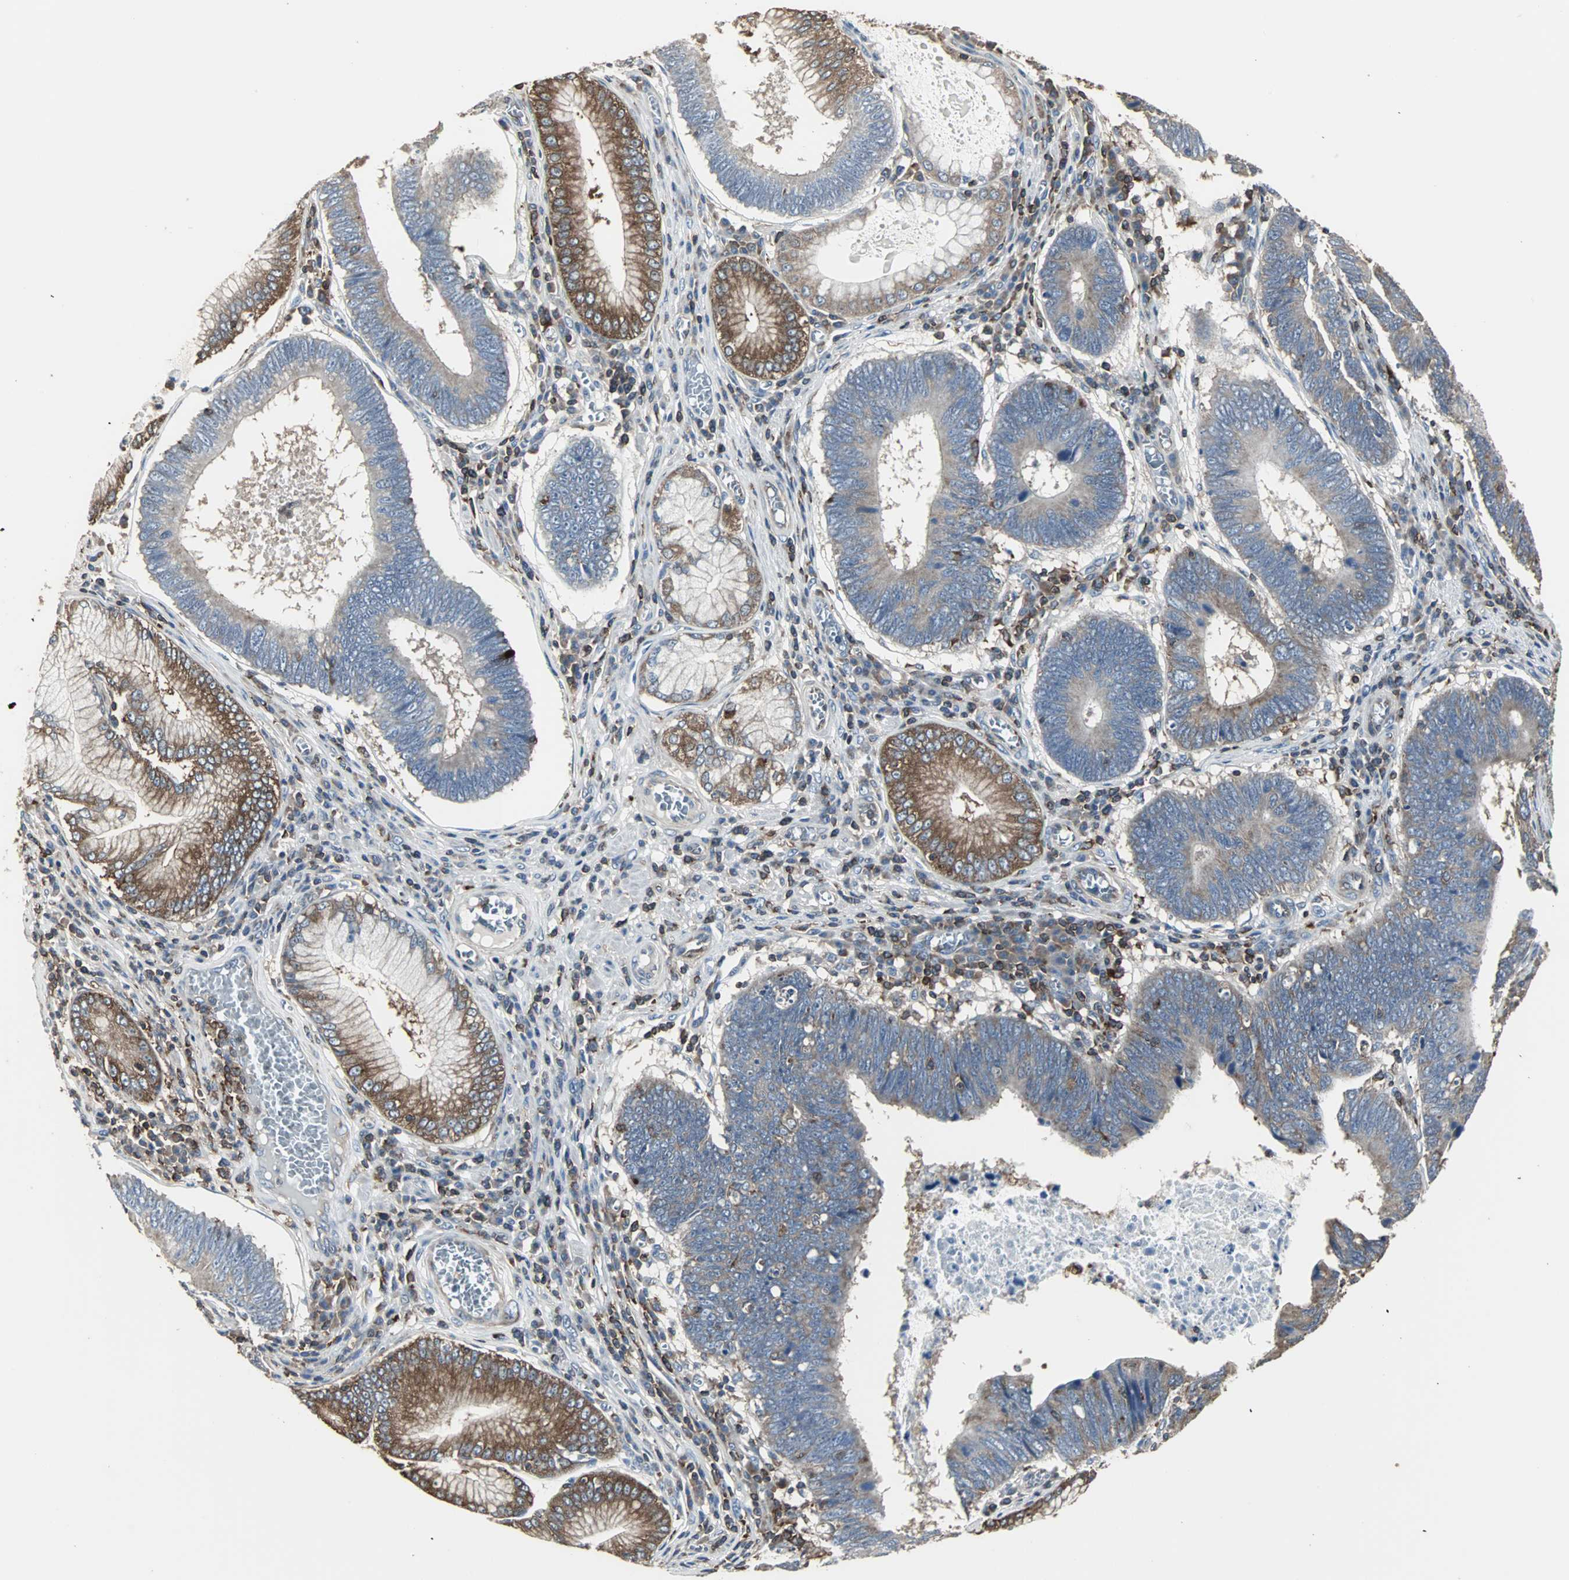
{"staining": {"intensity": "strong", "quantity": ">75%", "location": "cytoplasmic/membranous"}, "tissue": "stomach cancer", "cell_type": "Tumor cells", "image_type": "cancer", "snomed": [{"axis": "morphology", "description": "Adenocarcinoma, NOS"}, {"axis": "topography", "description": "Stomach"}], "caption": "A micrograph of stomach cancer (adenocarcinoma) stained for a protein demonstrates strong cytoplasmic/membranous brown staining in tumor cells.", "gene": "LRRFIP1", "patient": {"sex": "male", "age": 59}}